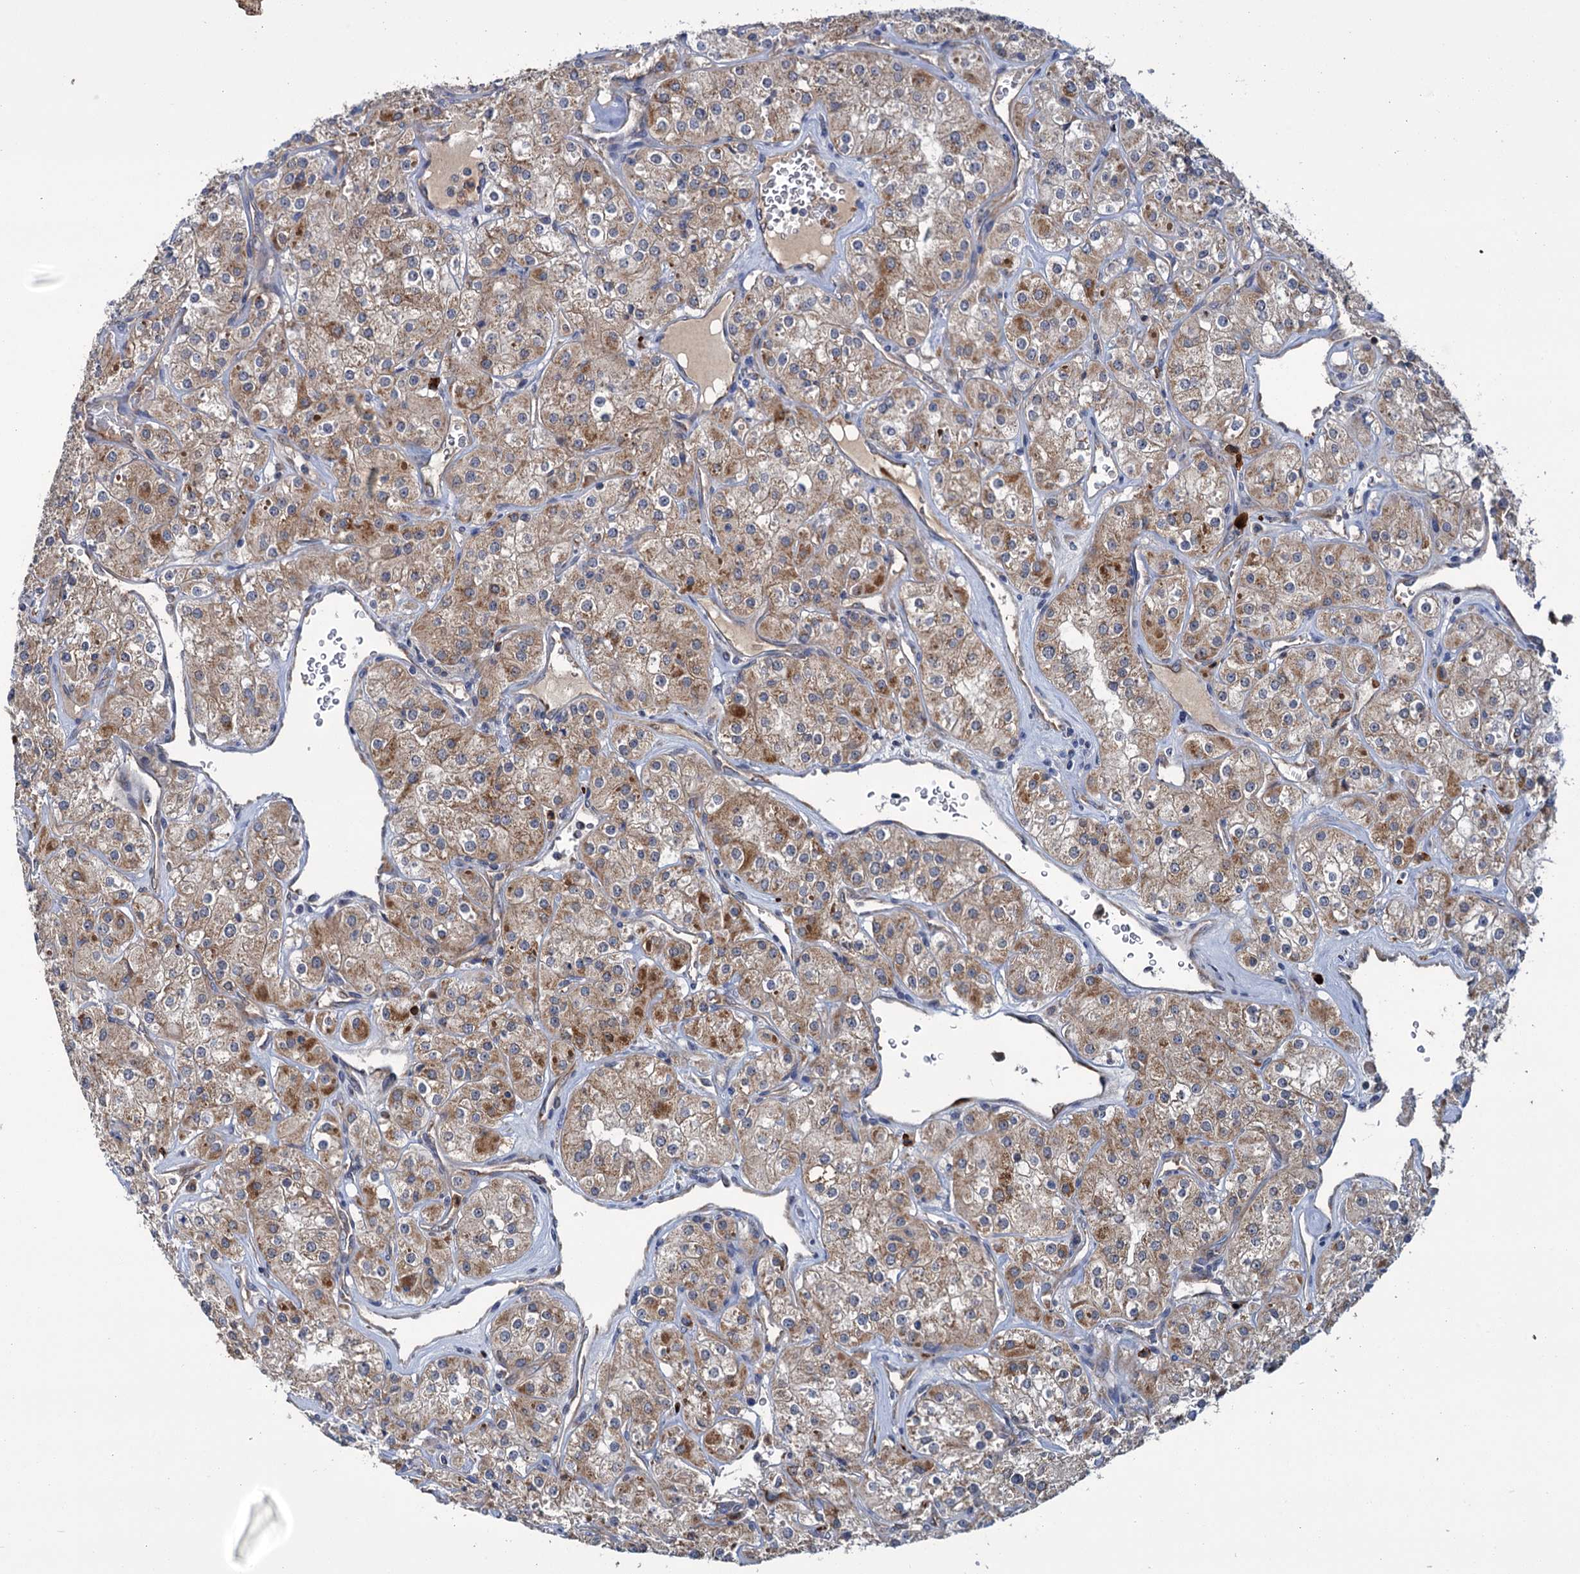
{"staining": {"intensity": "moderate", "quantity": ">75%", "location": "cytoplasmic/membranous"}, "tissue": "renal cancer", "cell_type": "Tumor cells", "image_type": "cancer", "snomed": [{"axis": "morphology", "description": "Adenocarcinoma, NOS"}, {"axis": "topography", "description": "Kidney"}], "caption": "Moderate cytoplasmic/membranous protein positivity is identified in approximately >75% of tumor cells in renal cancer (adenocarcinoma). (IHC, brightfield microscopy, high magnification).", "gene": "DYNC2H1", "patient": {"sex": "male", "age": 77}}